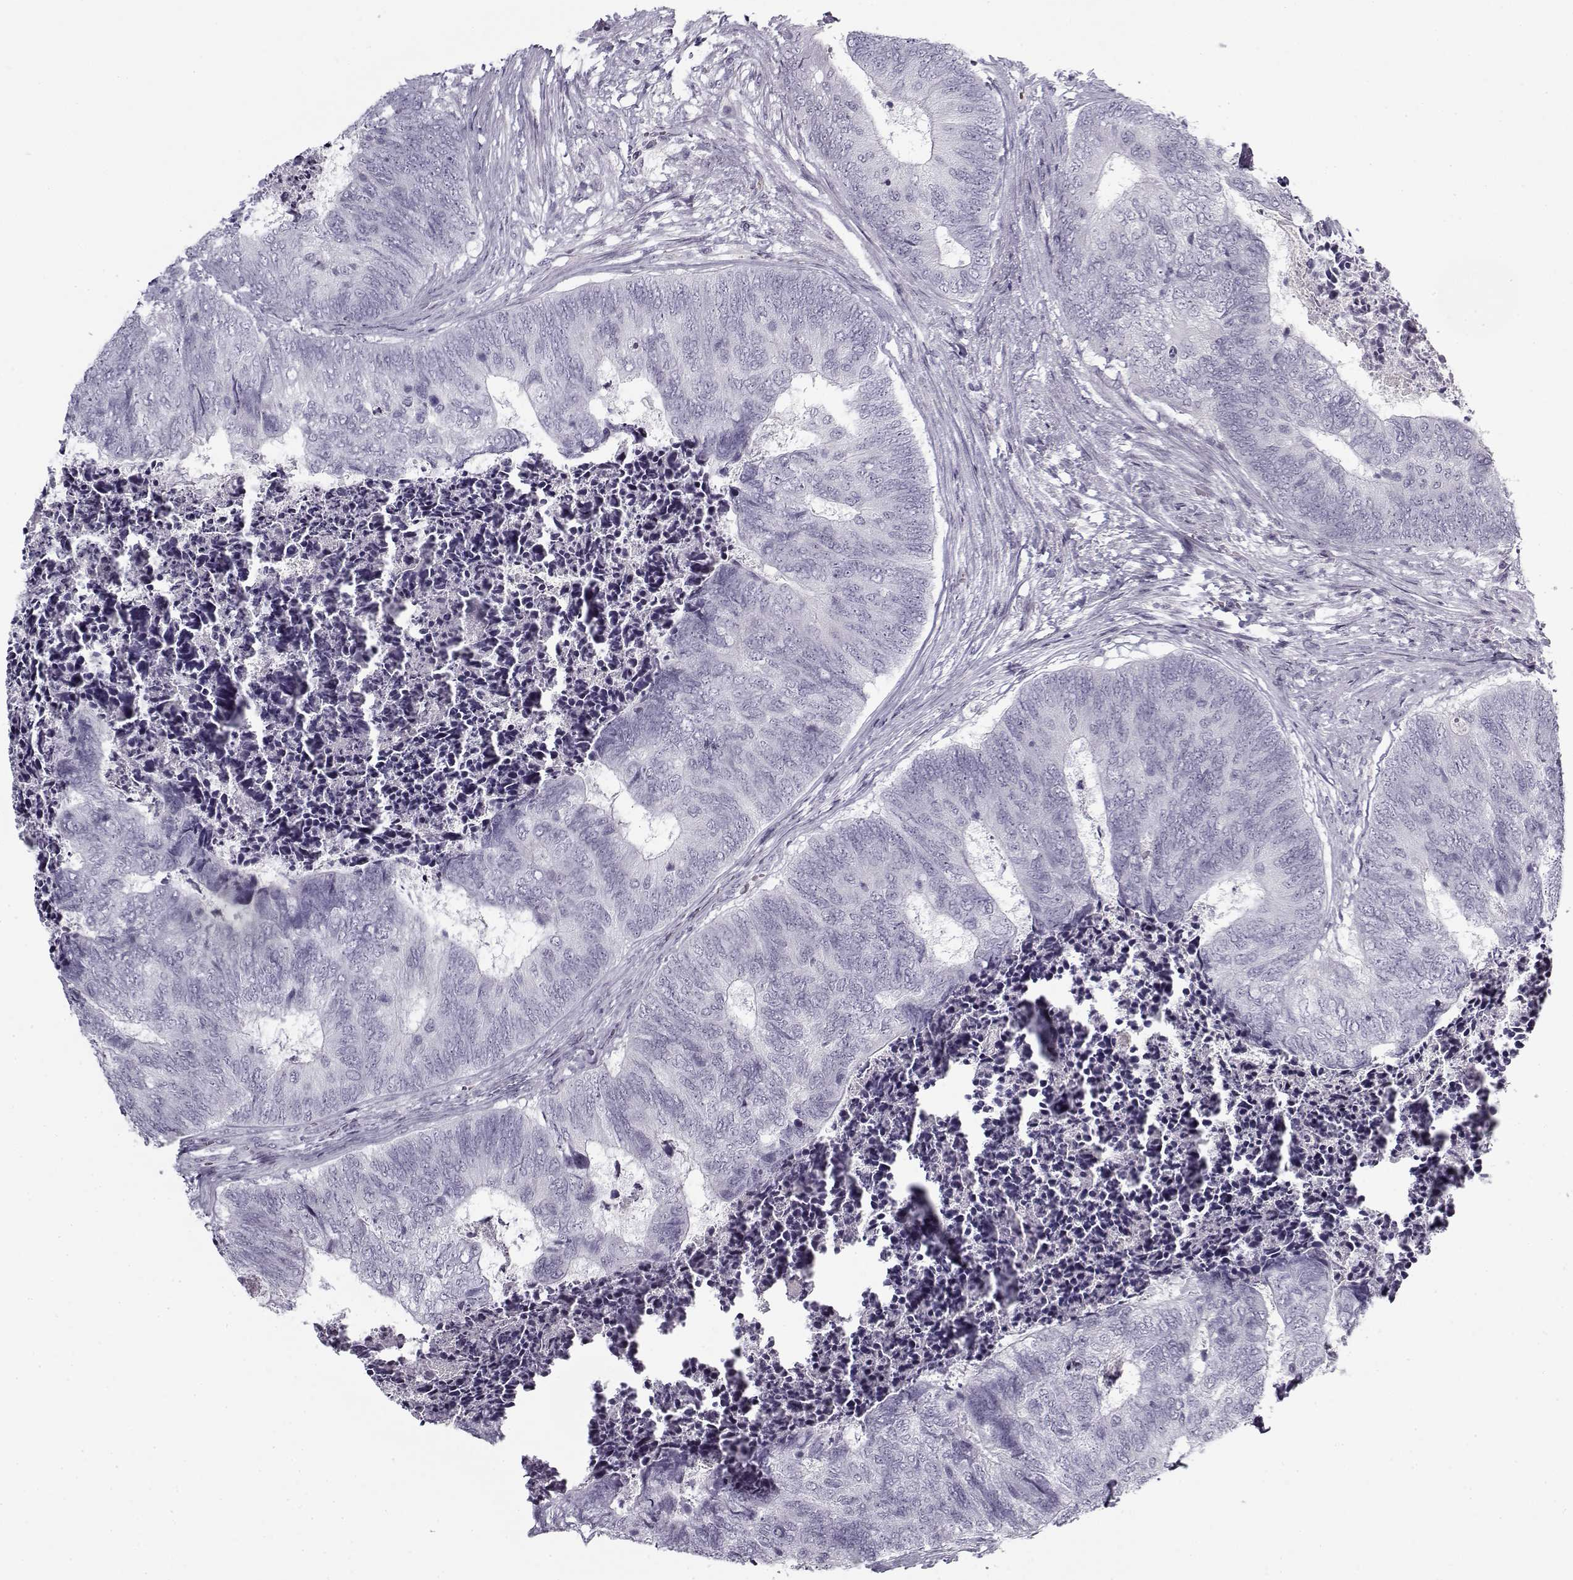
{"staining": {"intensity": "negative", "quantity": "none", "location": "none"}, "tissue": "colorectal cancer", "cell_type": "Tumor cells", "image_type": "cancer", "snomed": [{"axis": "morphology", "description": "Adenocarcinoma, NOS"}, {"axis": "topography", "description": "Colon"}], "caption": "This is a histopathology image of immunohistochemistry staining of adenocarcinoma (colorectal), which shows no positivity in tumor cells. (Immunohistochemistry, brightfield microscopy, high magnification).", "gene": "SNCA", "patient": {"sex": "female", "age": 67}}